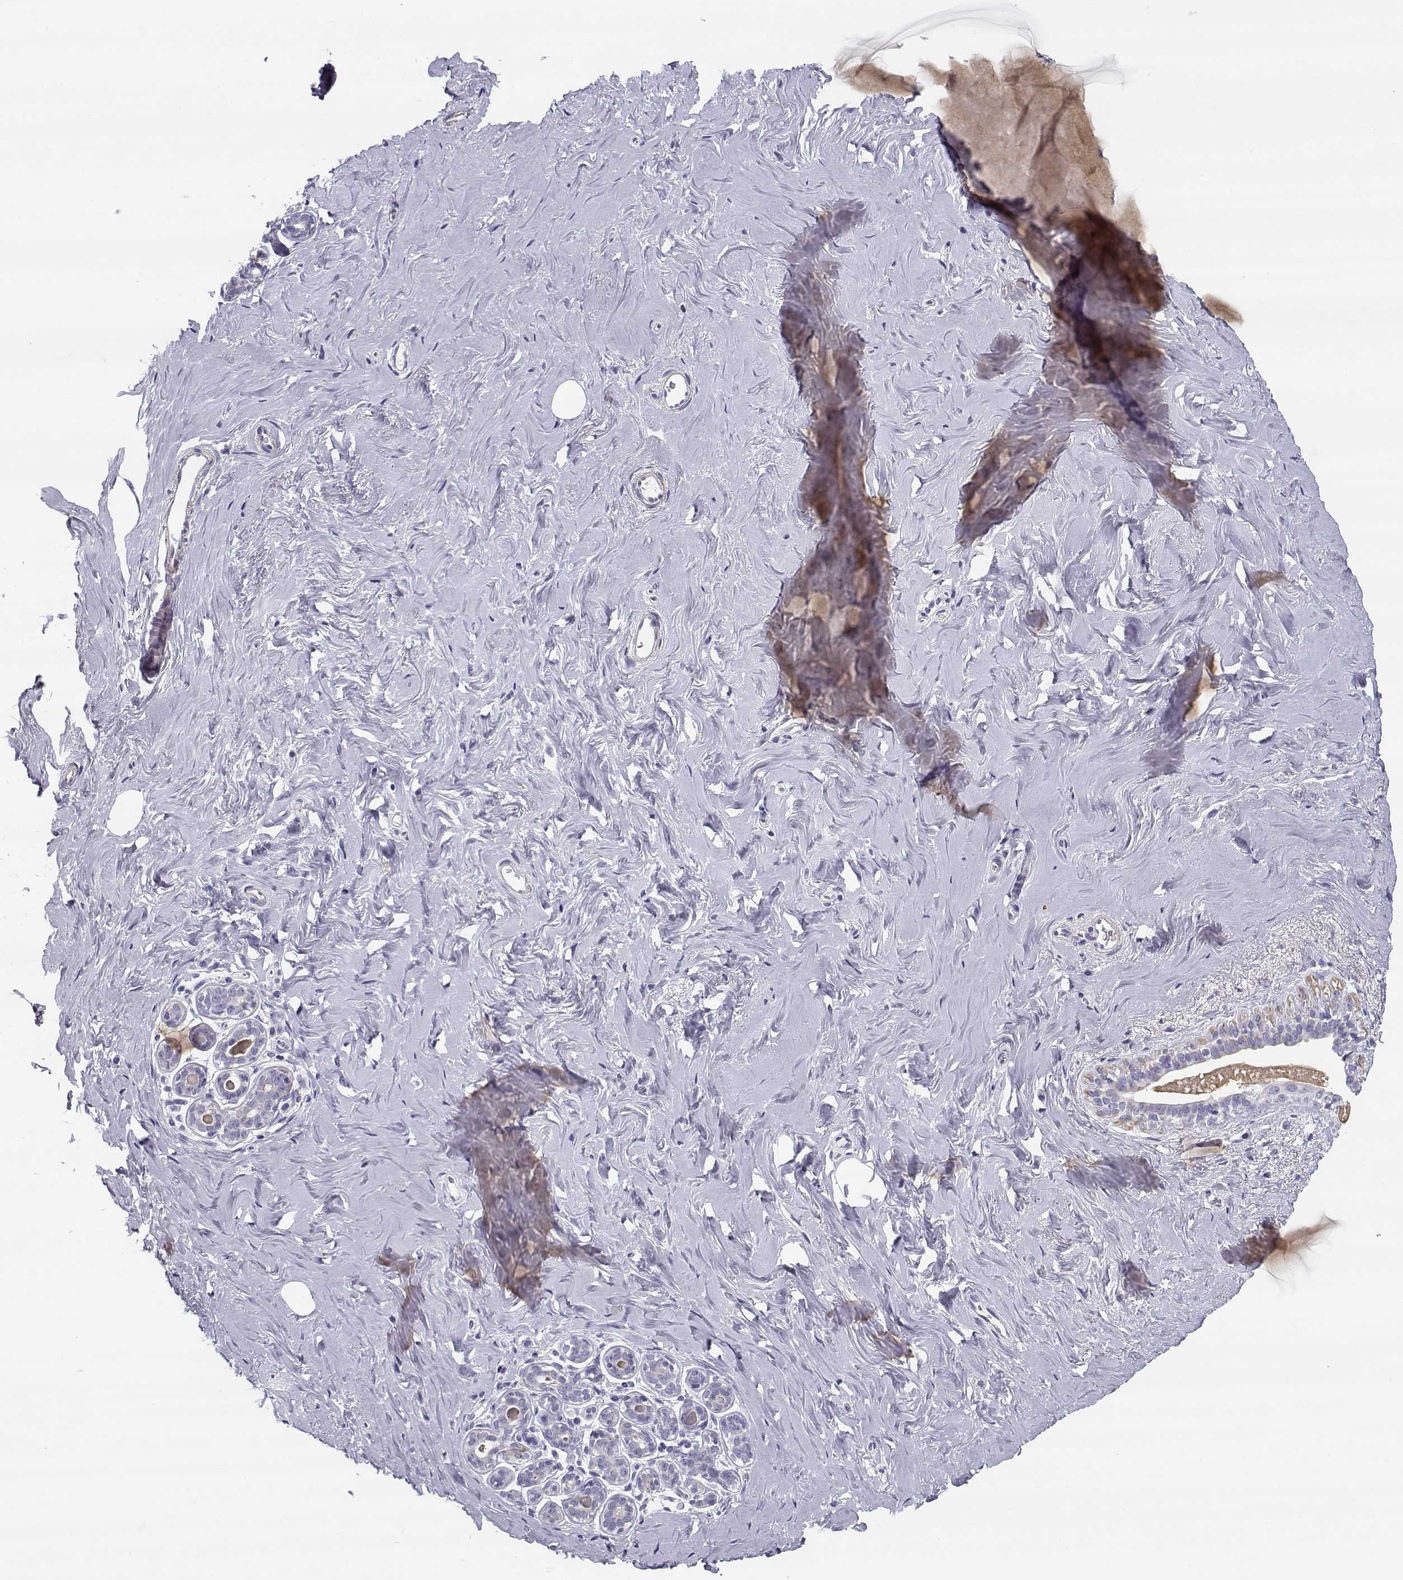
{"staining": {"intensity": "negative", "quantity": "none", "location": "none"}, "tissue": "breast", "cell_type": "Adipocytes", "image_type": "normal", "snomed": [{"axis": "morphology", "description": "Normal tissue, NOS"}, {"axis": "topography", "description": "Skin"}, {"axis": "topography", "description": "Breast"}], "caption": "Immunohistochemistry (IHC) image of normal breast: breast stained with DAB (3,3'-diaminobenzidine) shows no significant protein expression in adipocytes. (Brightfield microscopy of DAB IHC at high magnification).", "gene": "CREB3L3", "patient": {"sex": "female", "age": 43}}